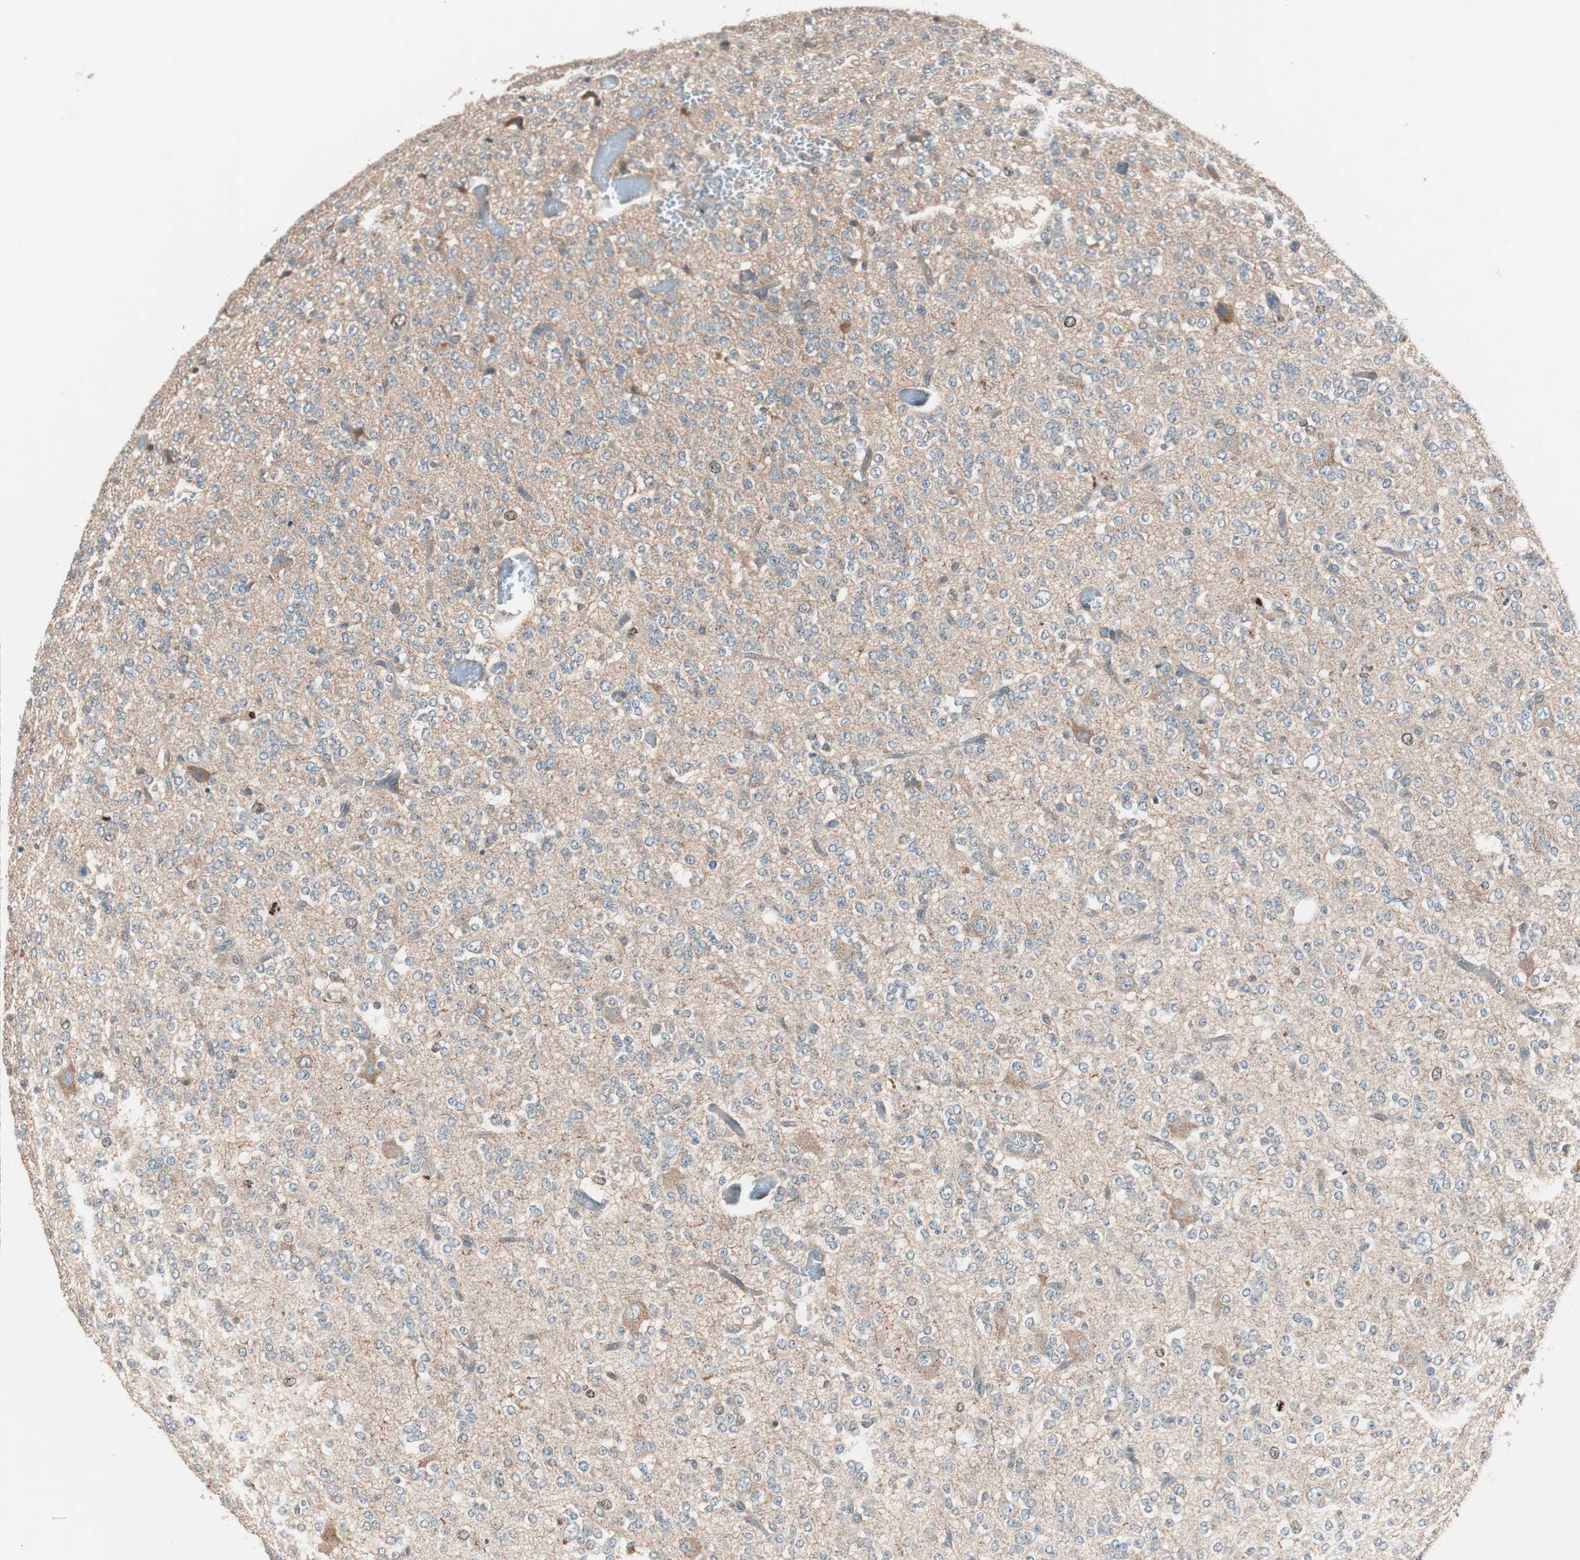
{"staining": {"intensity": "weak", "quantity": "25%-75%", "location": "cytoplasmic/membranous"}, "tissue": "glioma", "cell_type": "Tumor cells", "image_type": "cancer", "snomed": [{"axis": "morphology", "description": "Glioma, malignant, Low grade"}, {"axis": "topography", "description": "Brain"}], "caption": "Immunohistochemical staining of glioma shows weak cytoplasmic/membranous protein staining in about 25%-75% of tumor cells.", "gene": "NFRKB", "patient": {"sex": "male", "age": 38}}